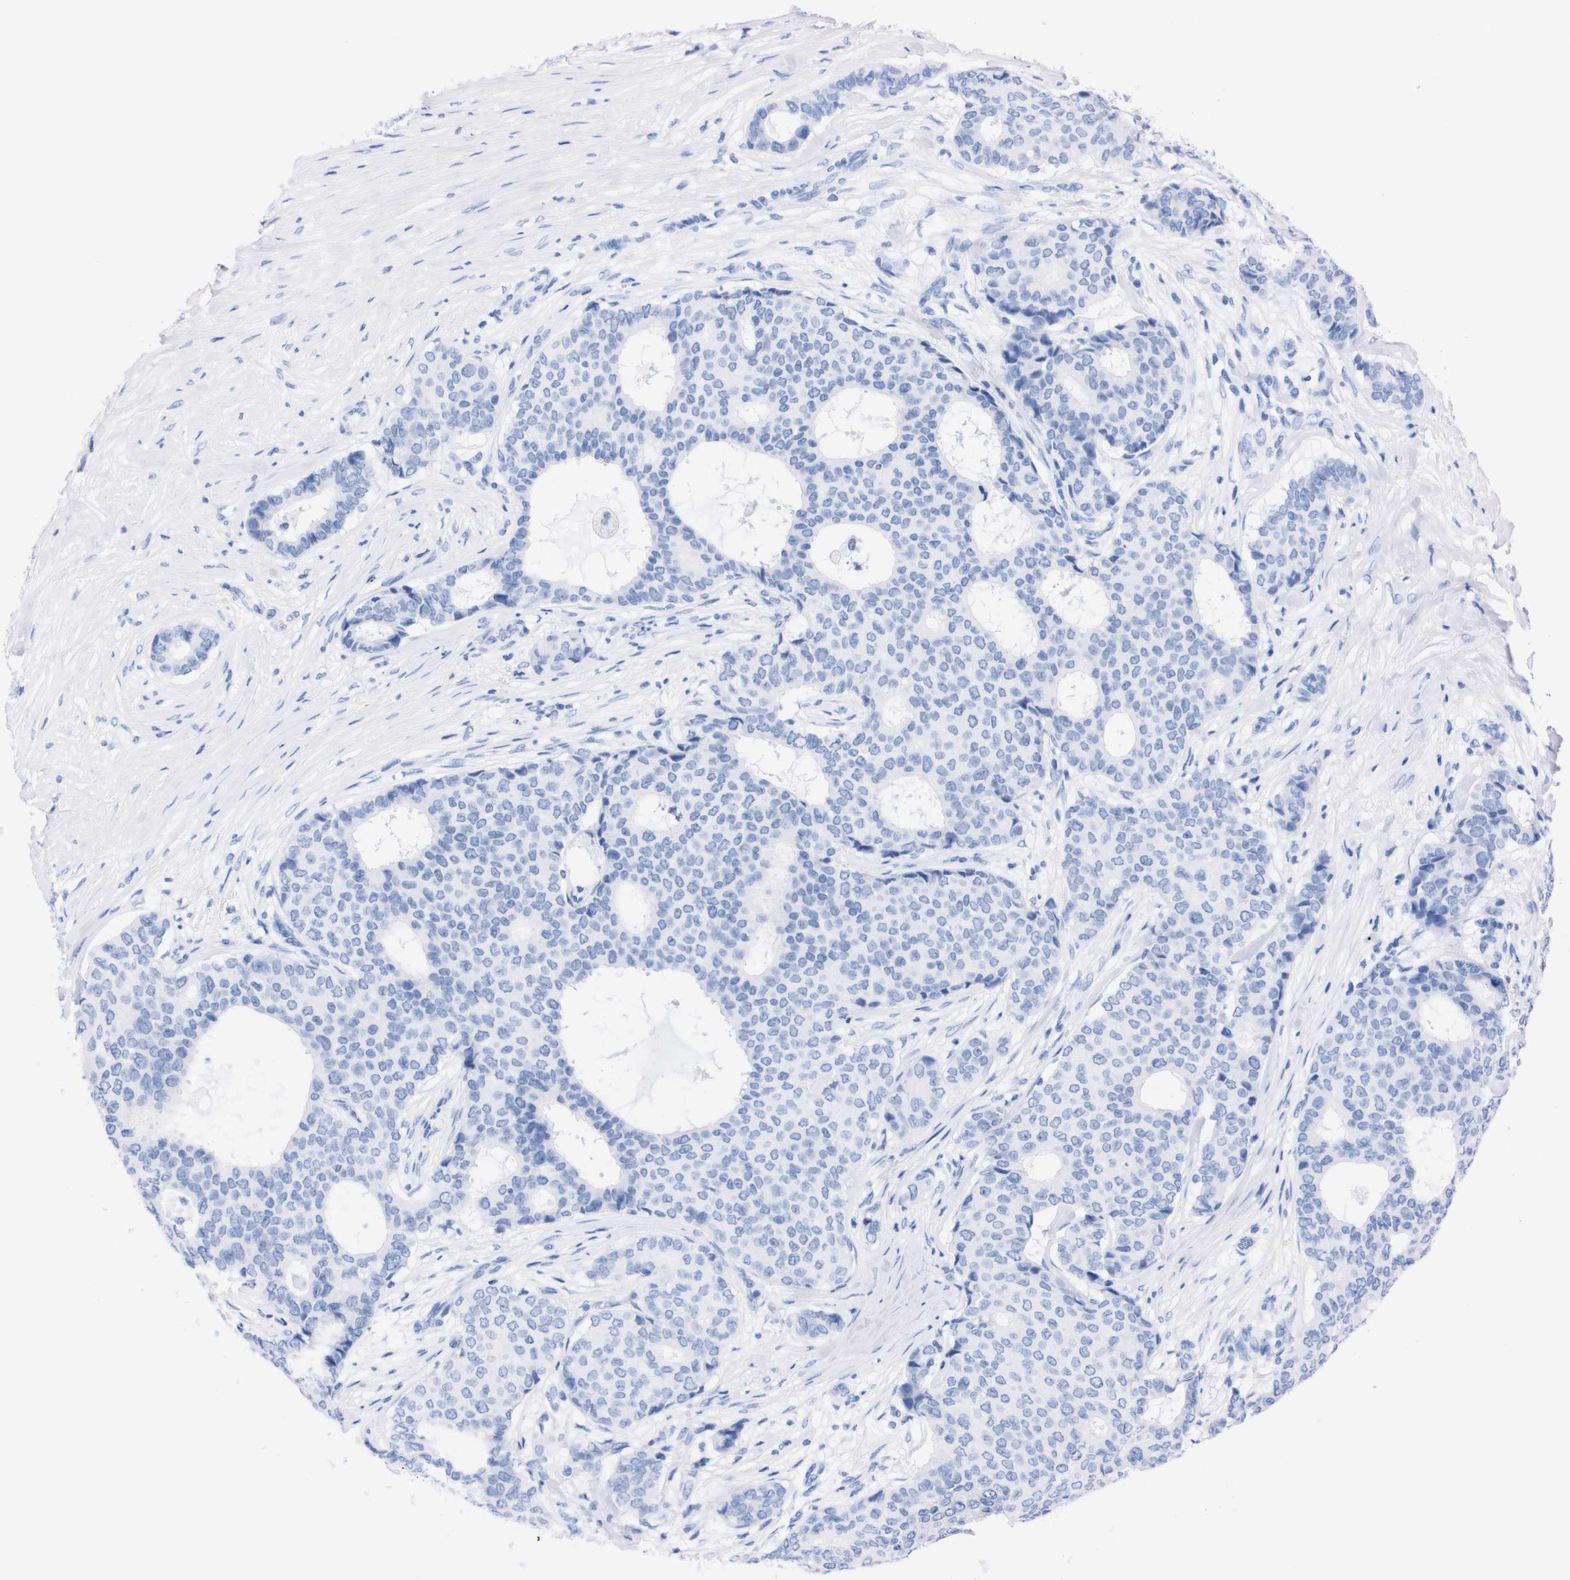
{"staining": {"intensity": "negative", "quantity": "none", "location": "none"}, "tissue": "breast cancer", "cell_type": "Tumor cells", "image_type": "cancer", "snomed": [{"axis": "morphology", "description": "Duct carcinoma"}, {"axis": "topography", "description": "Breast"}], "caption": "An immunohistochemistry micrograph of breast cancer is shown. There is no staining in tumor cells of breast cancer. Brightfield microscopy of IHC stained with DAB (3,3'-diaminobenzidine) (brown) and hematoxylin (blue), captured at high magnification.", "gene": "P2RY12", "patient": {"sex": "female", "age": 75}}